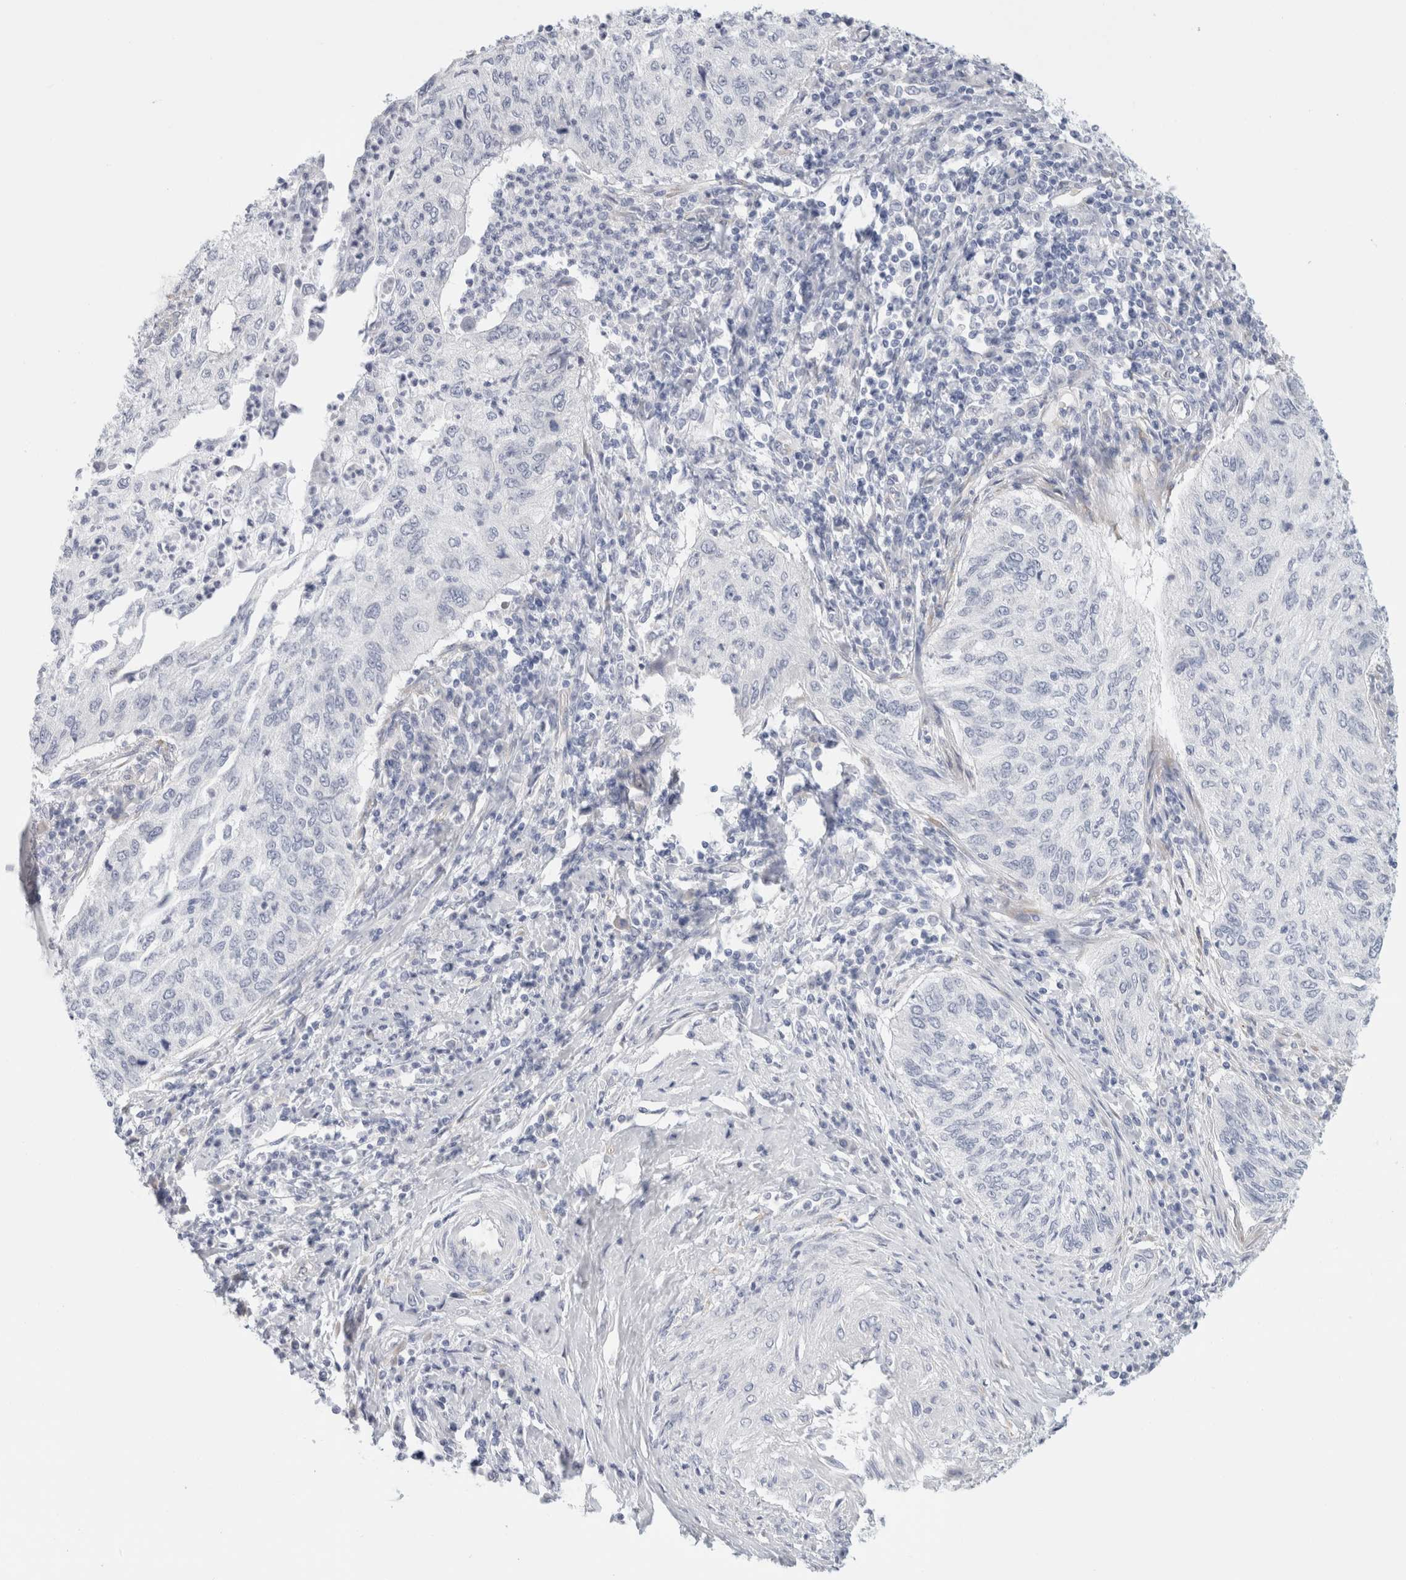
{"staining": {"intensity": "negative", "quantity": "none", "location": "none"}, "tissue": "cervical cancer", "cell_type": "Tumor cells", "image_type": "cancer", "snomed": [{"axis": "morphology", "description": "Squamous cell carcinoma, NOS"}, {"axis": "topography", "description": "Cervix"}], "caption": "Image shows no protein expression in tumor cells of cervical cancer (squamous cell carcinoma) tissue.", "gene": "RTN4", "patient": {"sex": "female", "age": 30}}